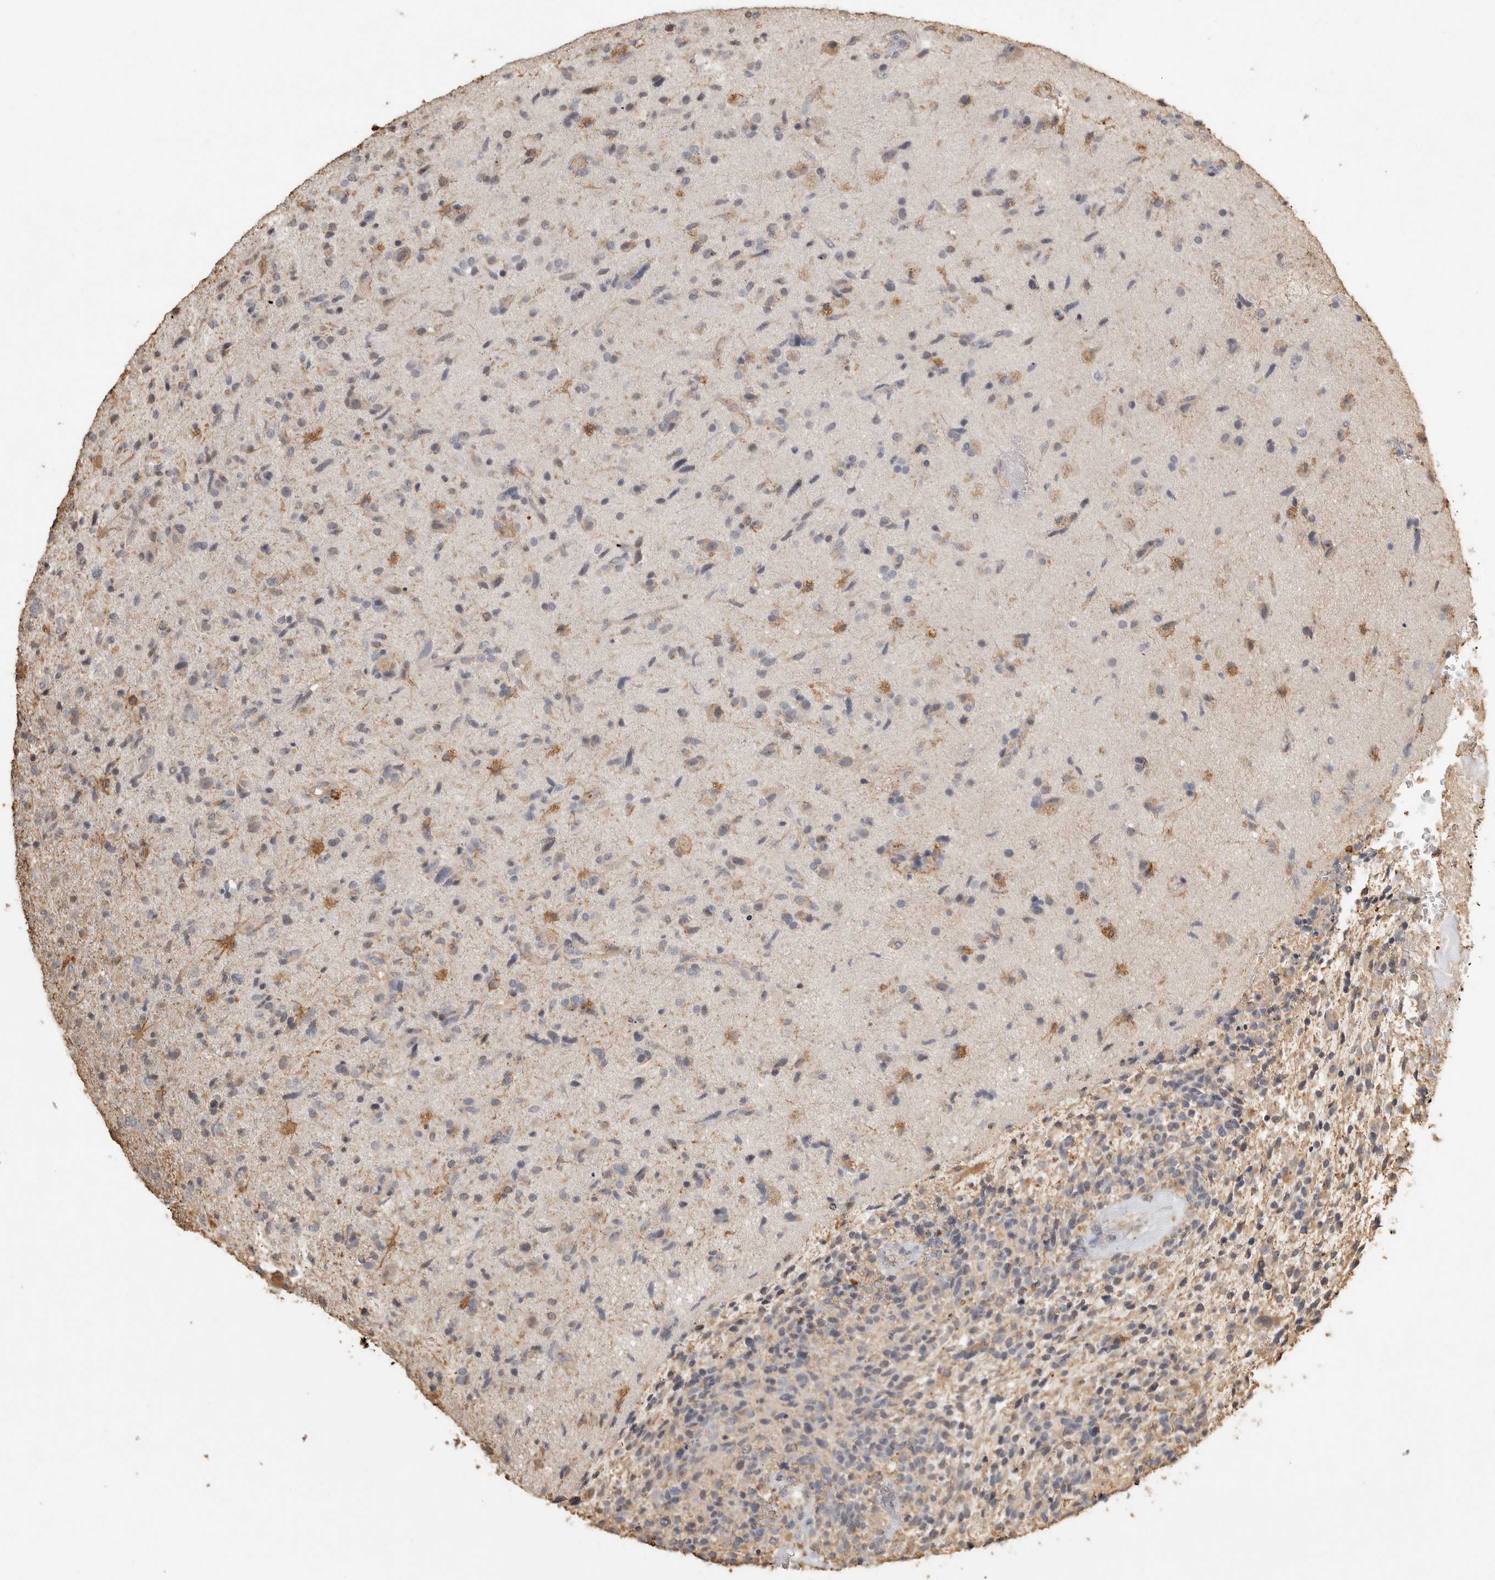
{"staining": {"intensity": "negative", "quantity": "none", "location": "none"}, "tissue": "glioma", "cell_type": "Tumor cells", "image_type": "cancer", "snomed": [{"axis": "morphology", "description": "Glioma, malignant, High grade"}, {"axis": "topography", "description": "Brain"}], "caption": "Tumor cells are negative for brown protein staining in glioma.", "gene": "REPS2", "patient": {"sex": "male", "age": 72}}